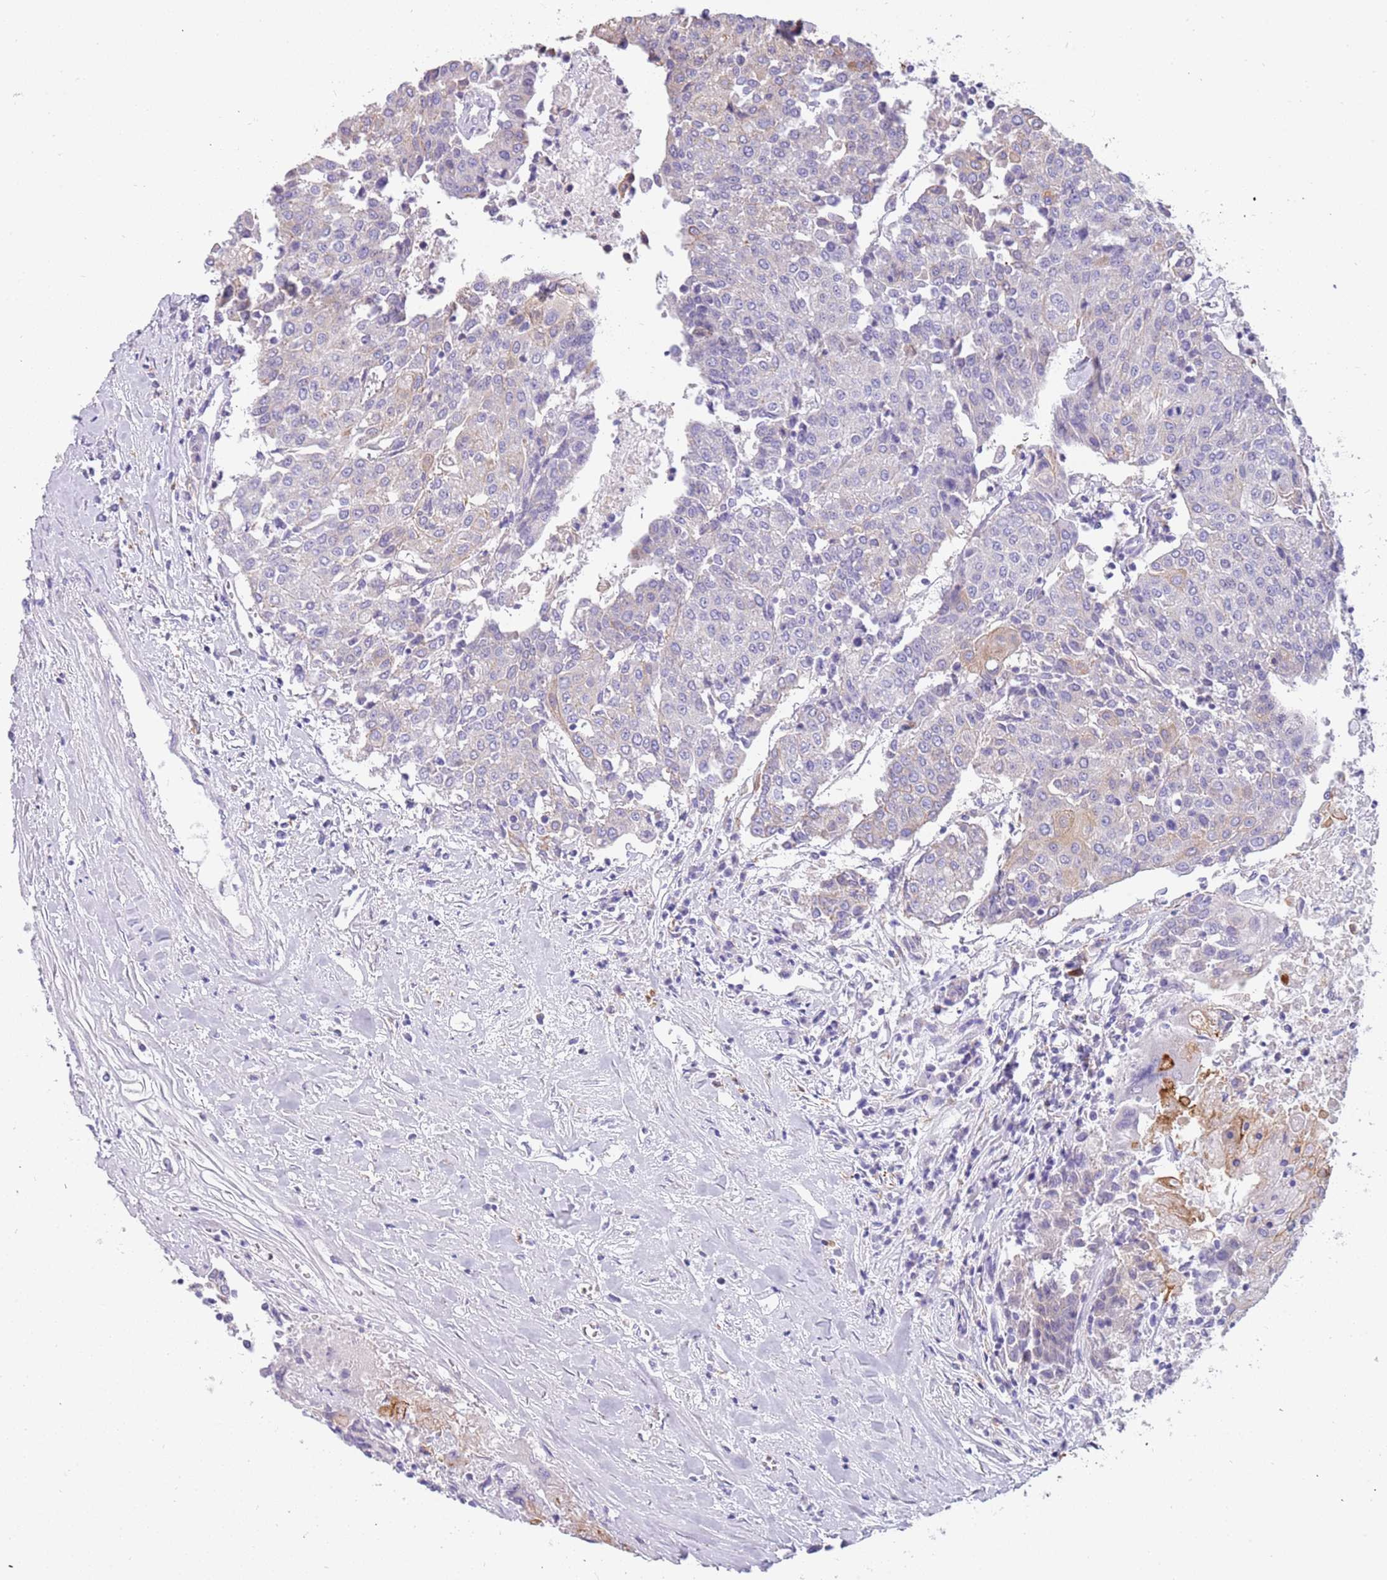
{"staining": {"intensity": "moderate", "quantity": "<25%", "location": "cytoplasmic/membranous"}, "tissue": "urothelial cancer", "cell_type": "Tumor cells", "image_type": "cancer", "snomed": [{"axis": "morphology", "description": "Urothelial carcinoma, High grade"}, {"axis": "topography", "description": "Urinary bladder"}], "caption": "Brown immunohistochemical staining in urothelial cancer reveals moderate cytoplasmic/membranous expression in about <25% of tumor cells.", "gene": "RHCG", "patient": {"sex": "female", "age": 85}}